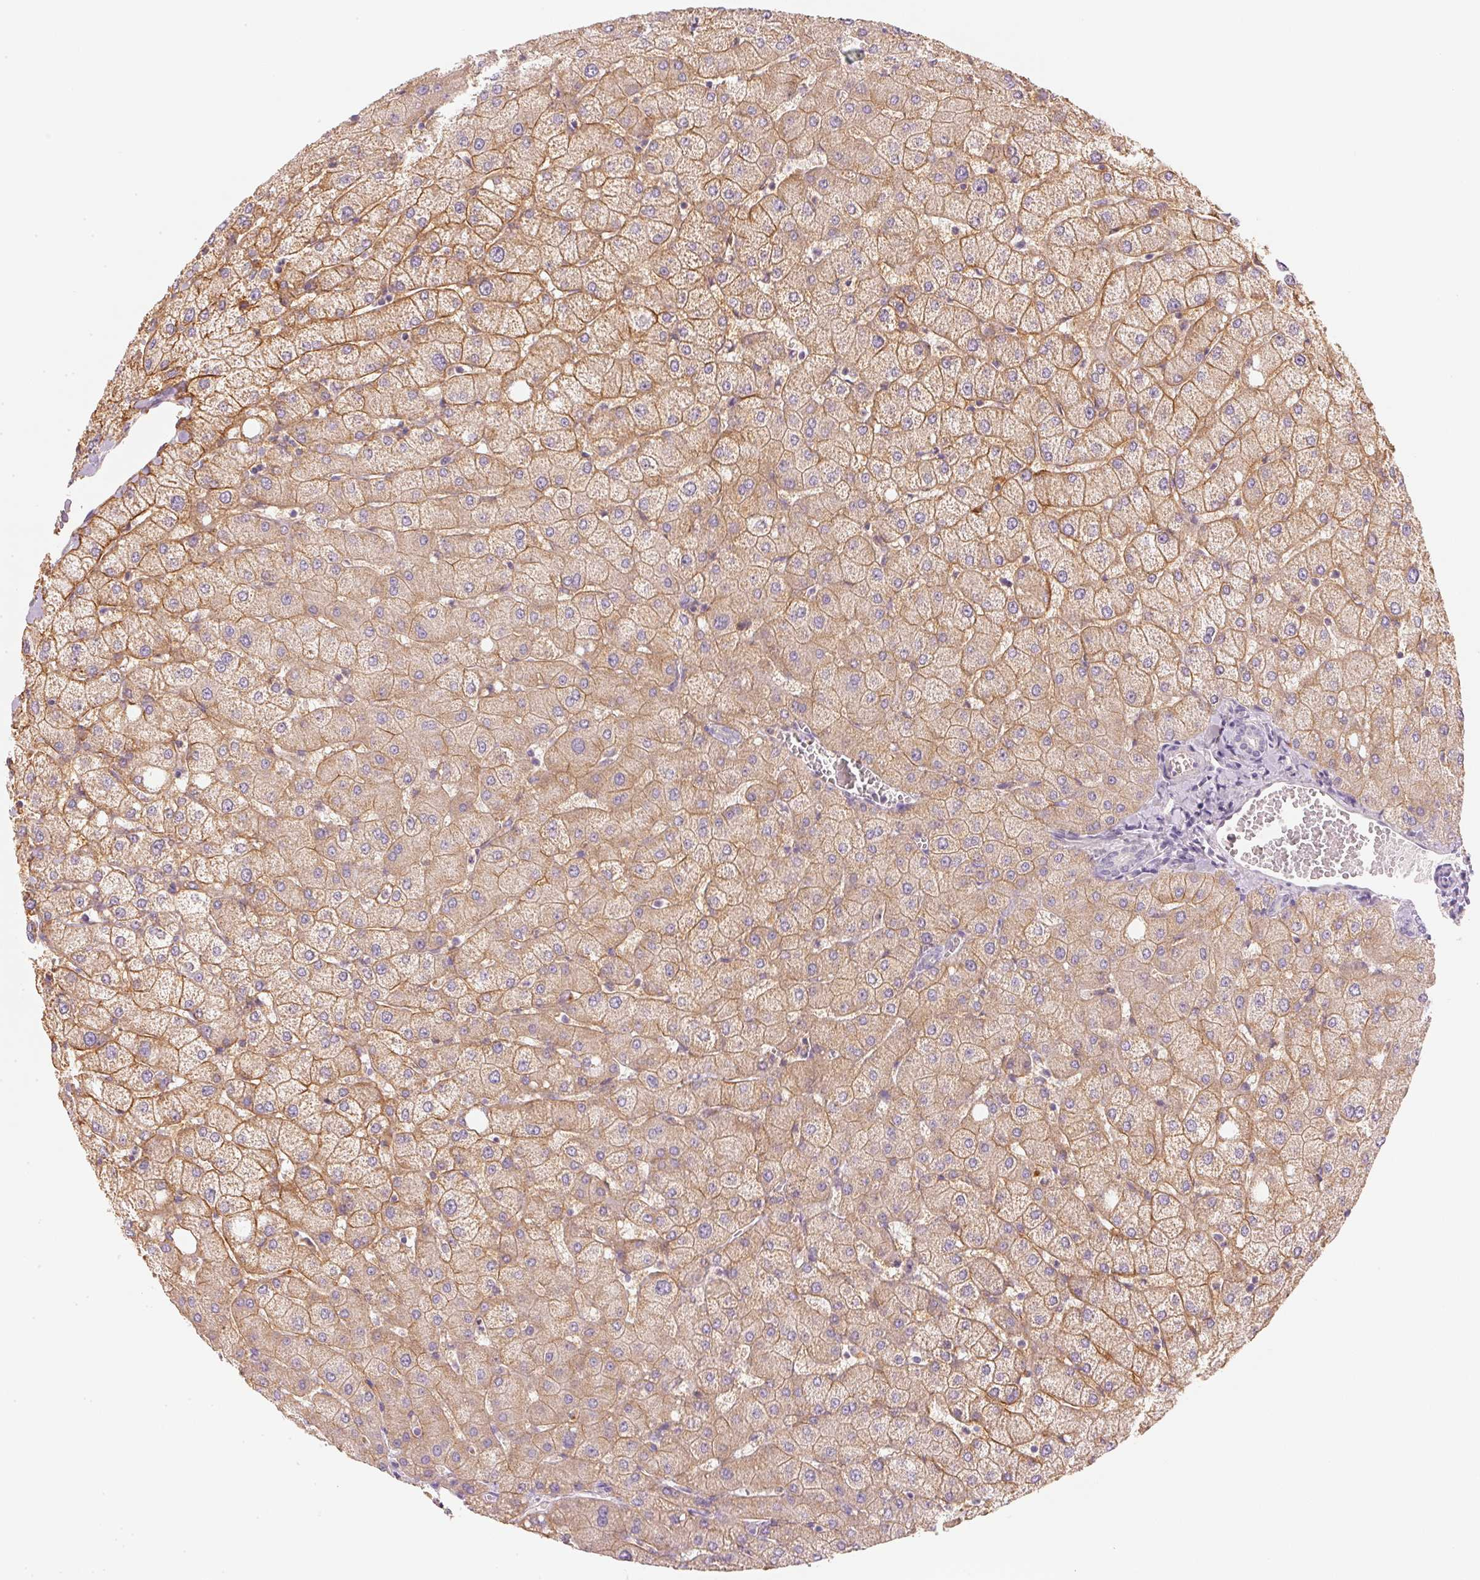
{"staining": {"intensity": "negative", "quantity": "none", "location": "none"}, "tissue": "liver", "cell_type": "Cholangiocytes", "image_type": "normal", "snomed": [{"axis": "morphology", "description": "Normal tissue, NOS"}, {"axis": "topography", "description": "Liver"}], "caption": "The image demonstrates no staining of cholangiocytes in normal liver.", "gene": "RMDN2", "patient": {"sex": "female", "age": 54}}